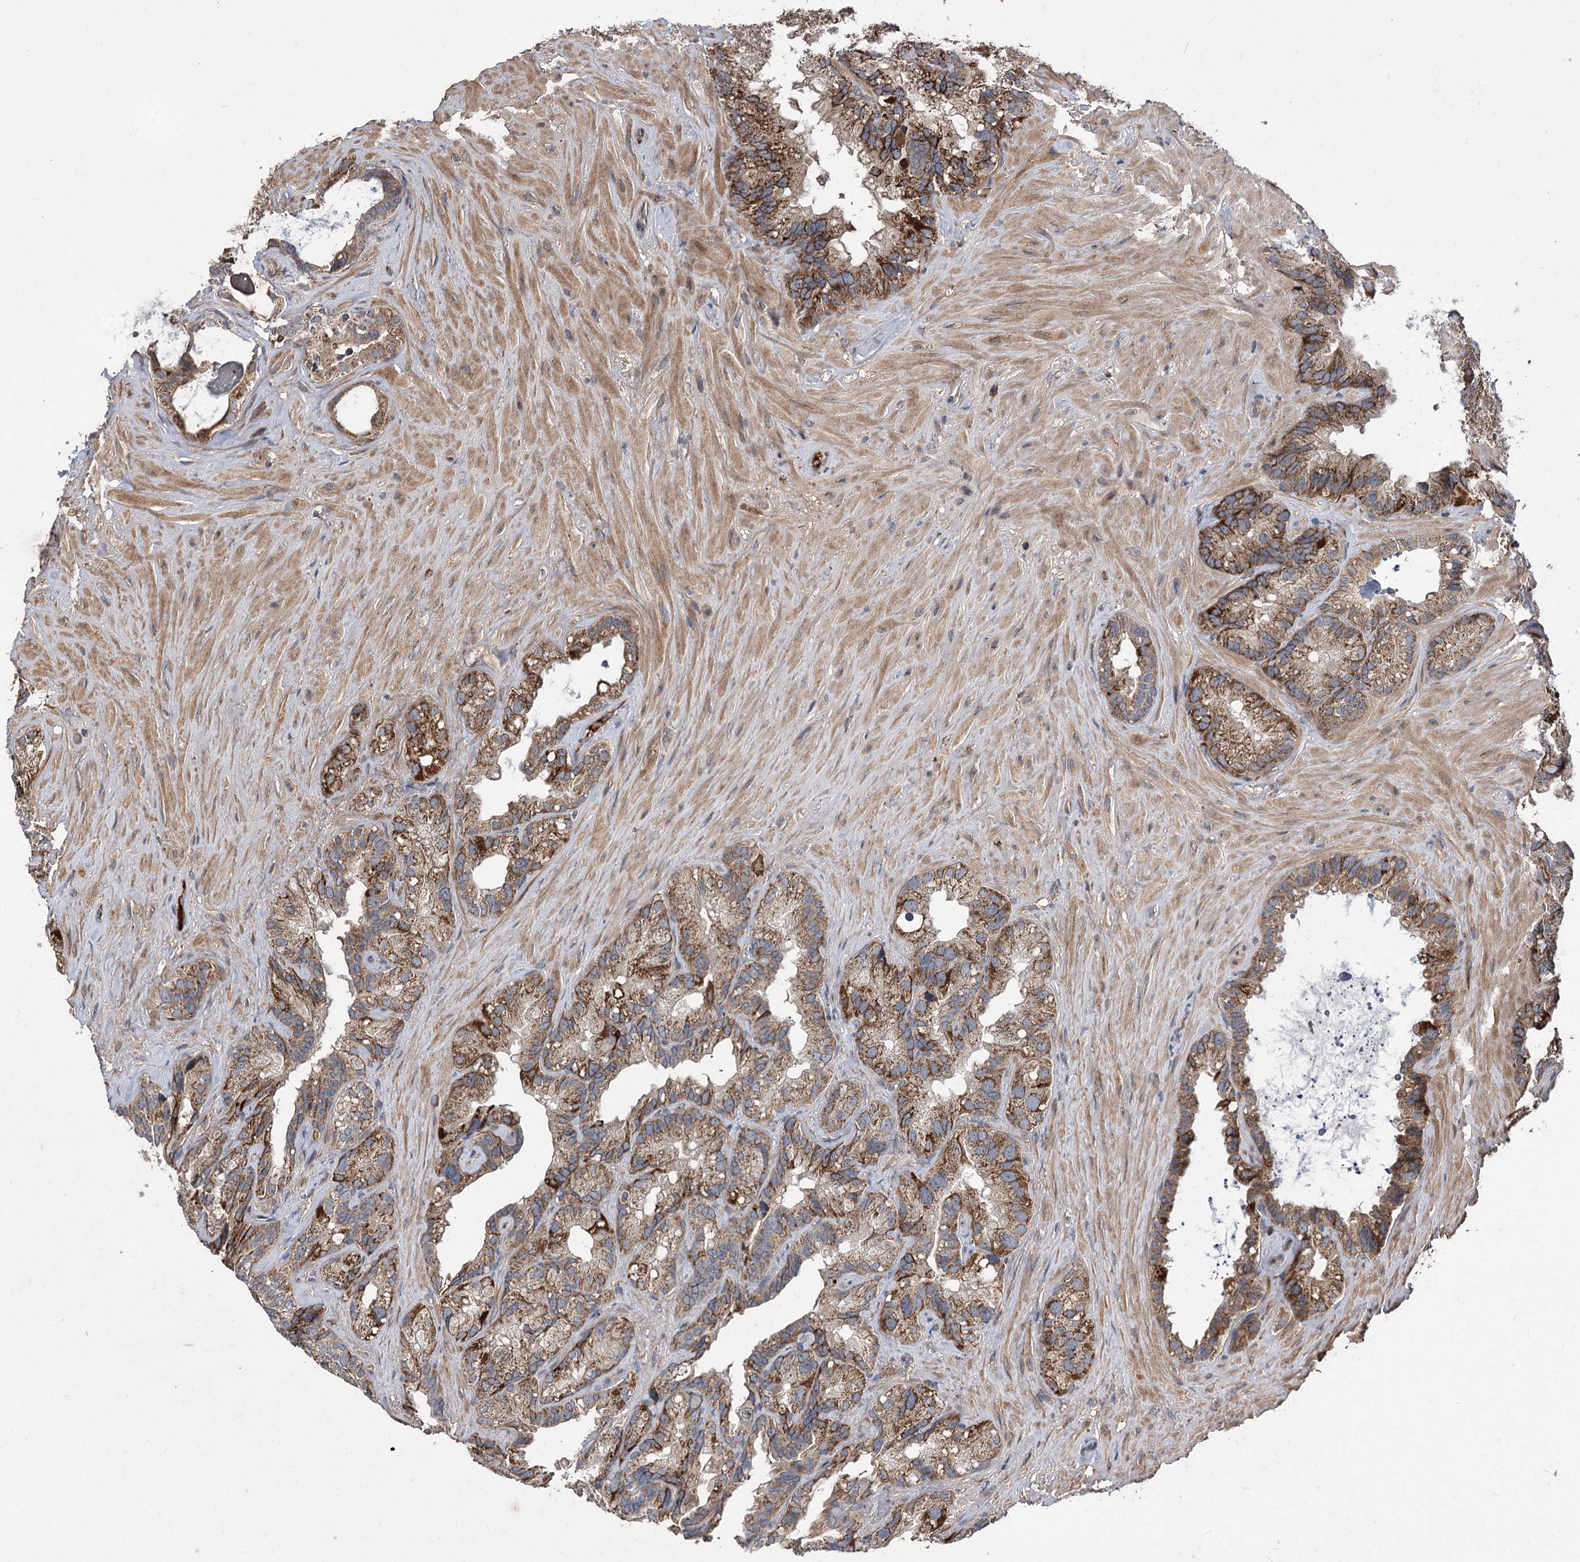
{"staining": {"intensity": "strong", "quantity": ">75%", "location": "cytoplasmic/membranous"}, "tissue": "seminal vesicle", "cell_type": "Glandular cells", "image_type": "normal", "snomed": [{"axis": "morphology", "description": "Normal tissue, NOS"}, {"axis": "topography", "description": "Prostate"}, {"axis": "topography", "description": "Seminal veicle"}], "caption": "Benign seminal vesicle shows strong cytoplasmic/membranous expression in about >75% of glandular cells.", "gene": "RASSF3", "patient": {"sex": "male", "age": 68}}